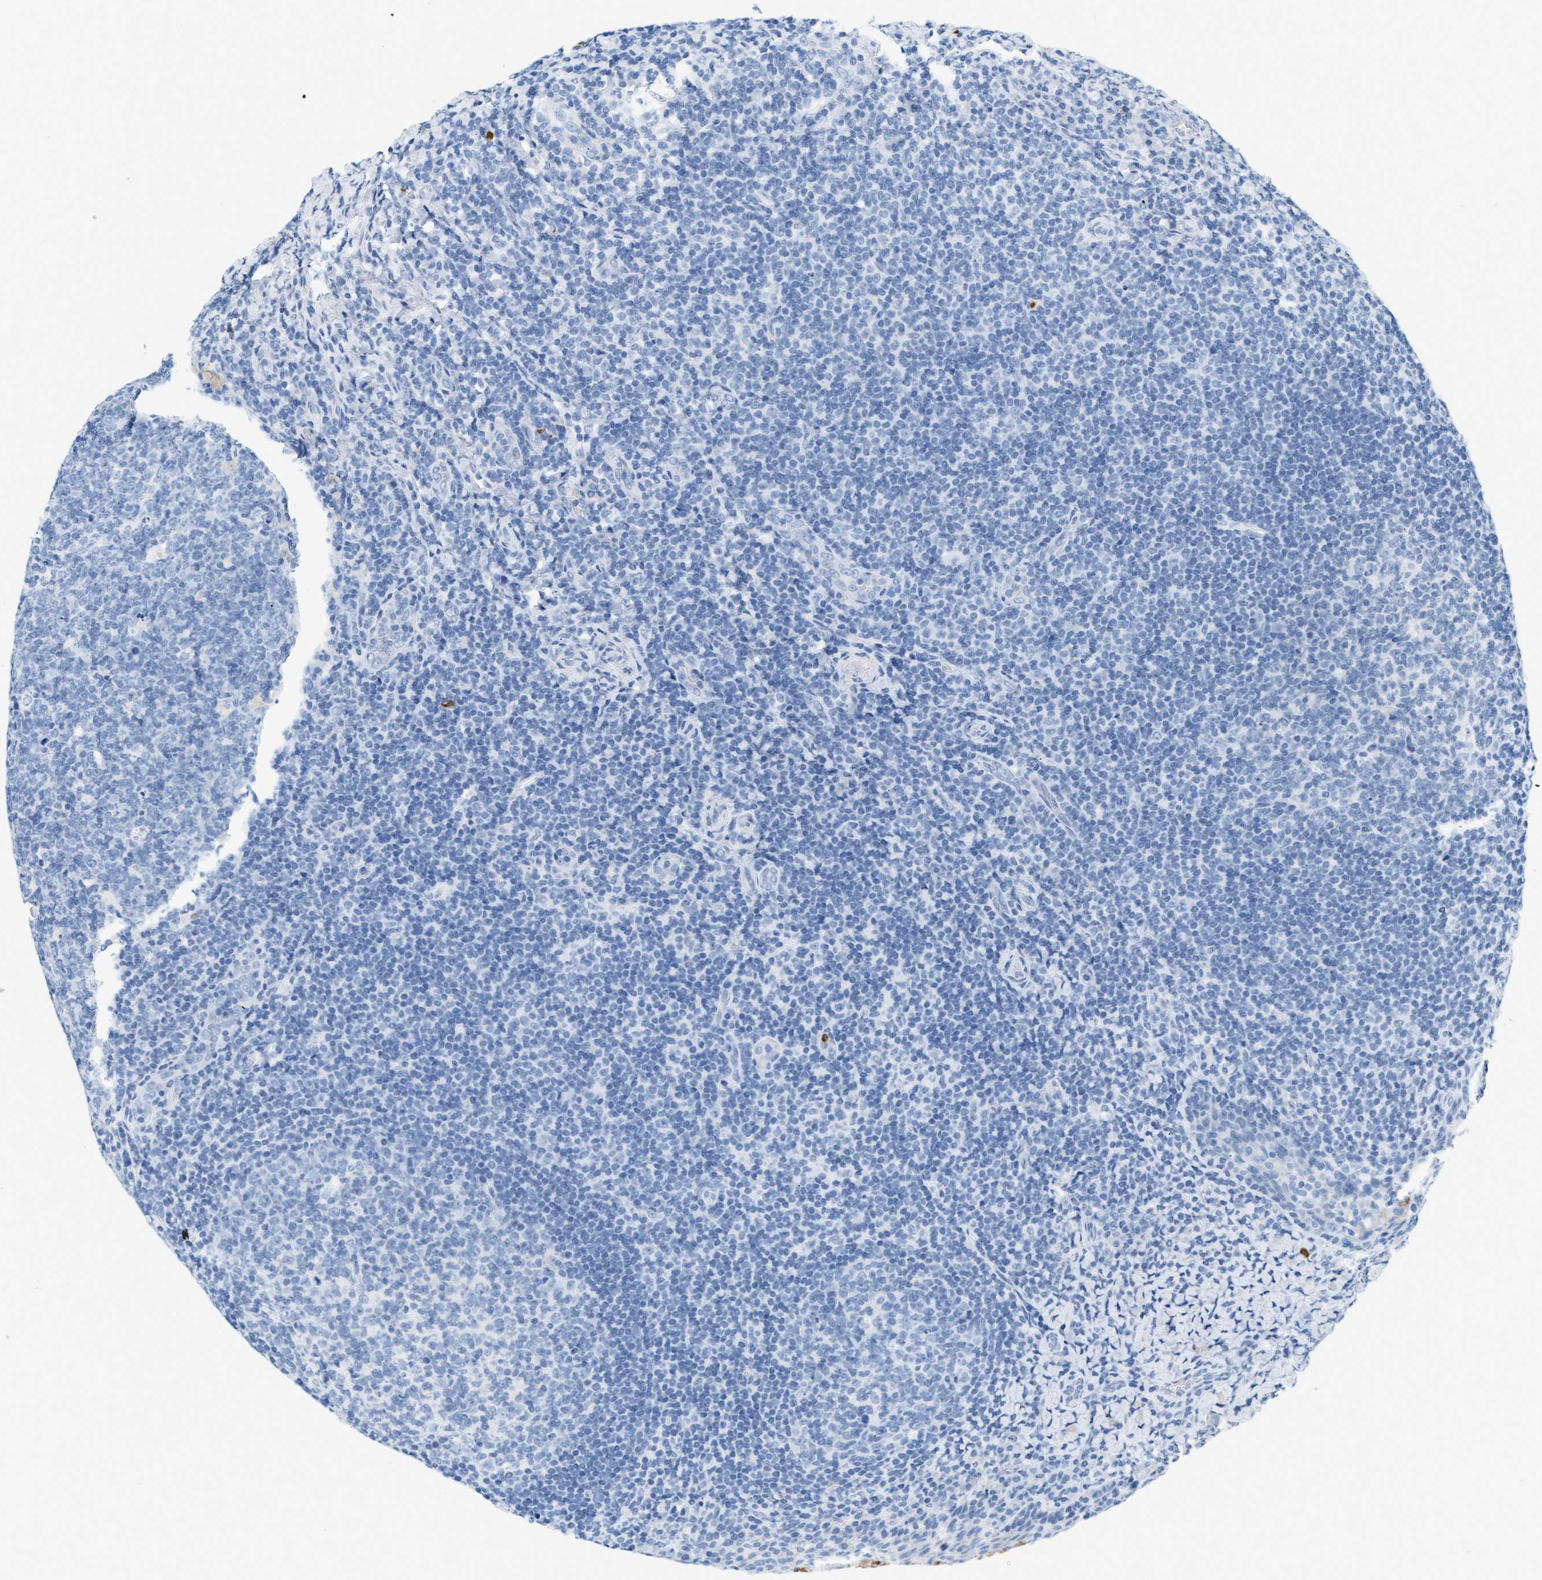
{"staining": {"intensity": "negative", "quantity": "none", "location": "none"}, "tissue": "tonsil", "cell_type": "Germinal center cells", "image_type": "normal", "snomed": [{"axis": "morphology", "description": "Normal tissue, NOS"}, {"axis": "topography", "description": "Tonsil"}], "caption": "Germinal center cells show no significant protein positivity in unremarkable tonsil. (DAB (3,3'-diaminobenzidine) immunohistochemistry with hematoxylin counter stain).", "gene": "LCN2", "patient": {"sex": "male", "age": 17}}